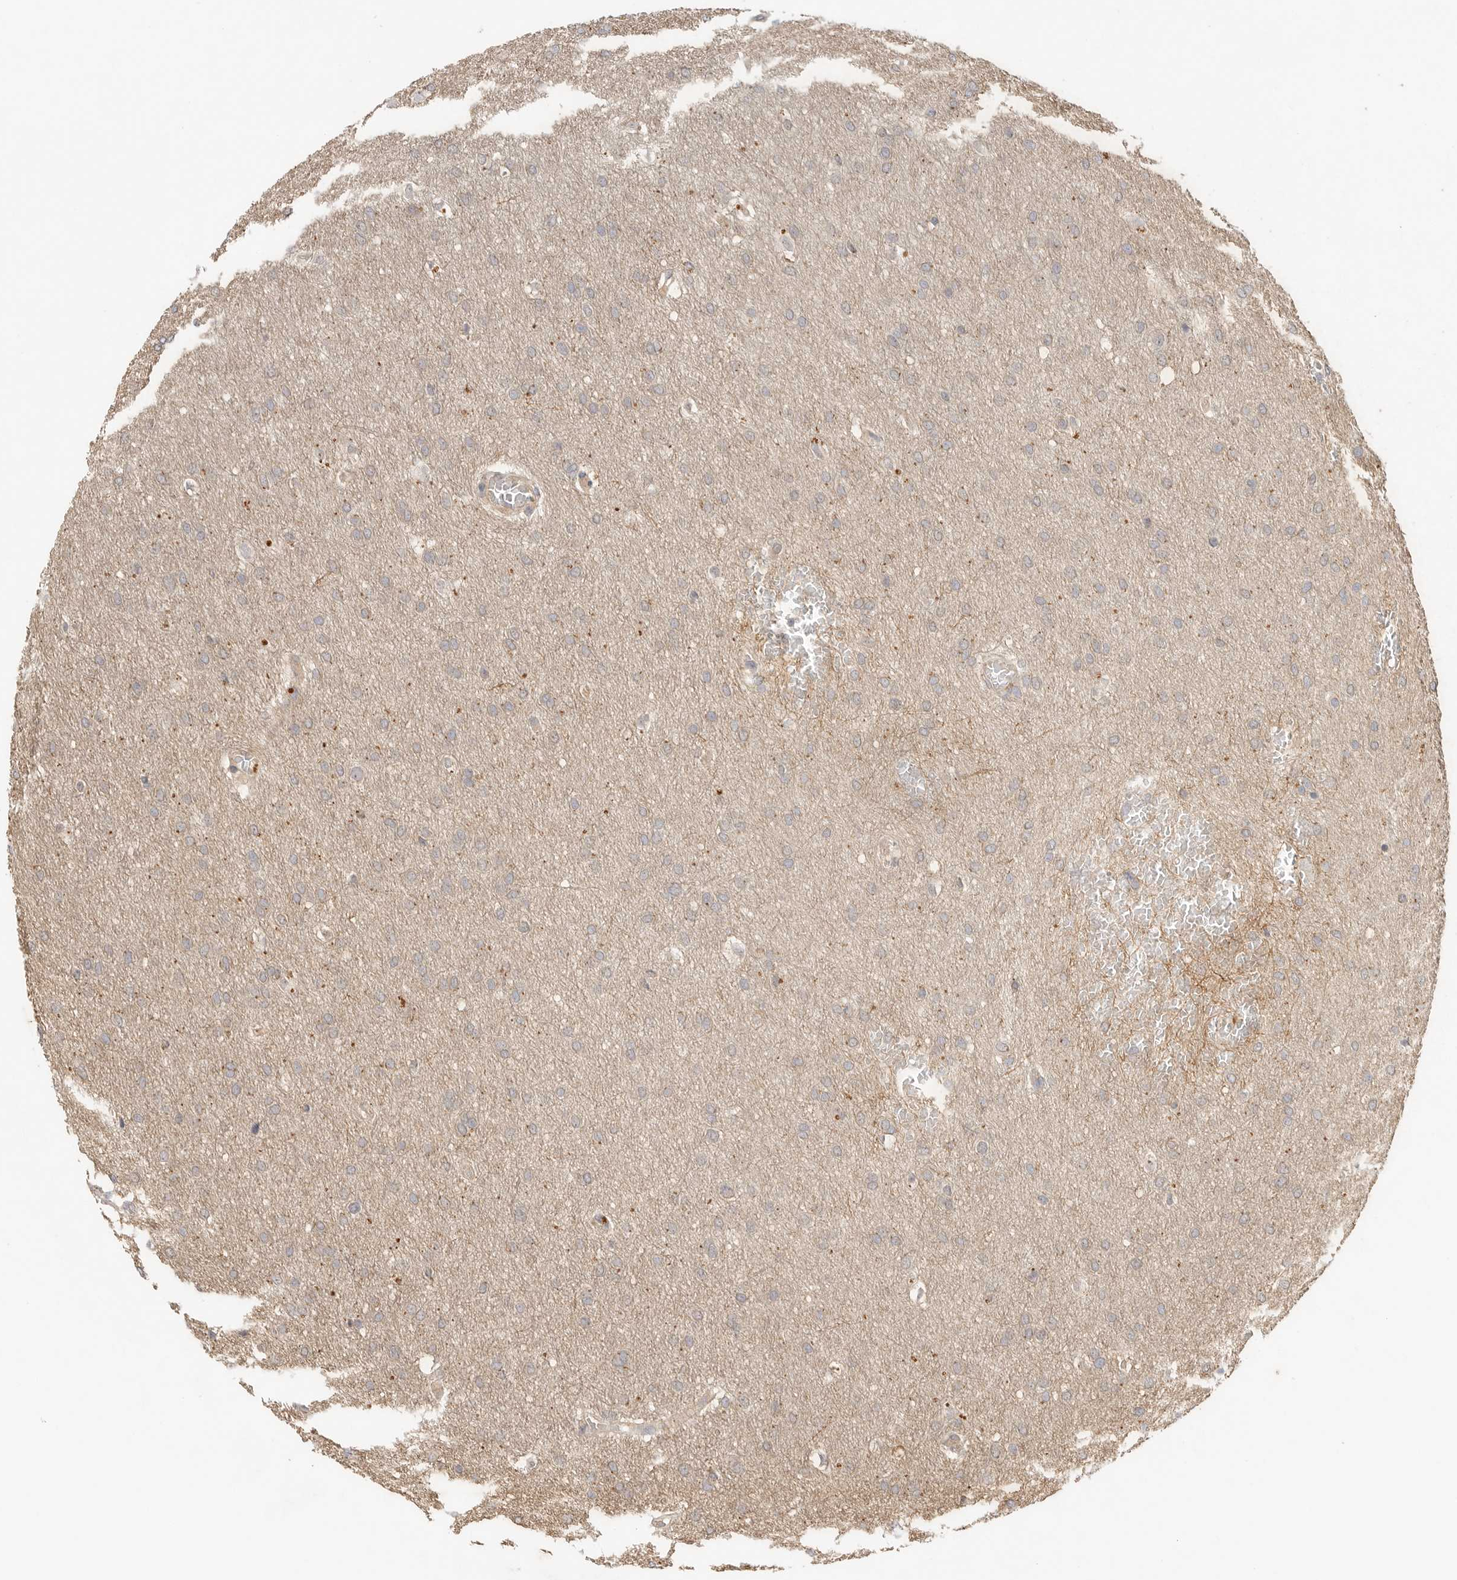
{"staining": {"intensity": "negative", "quantity": "none", "location": "none"}, "tissue": "glioma", "cell_type": "Tumor cells", "image_type": "cancer", "snomed": [{"axis": "morphology", "description": "Glioma, malignant, Low grade"}, {"axis": "topography", "description": "Brain"}], "caption": "High power microscopy image of an IHC micrograph of glioma, revealing no significant staining in tumor cells. (Stains: DAB (3,3'-diaminobenzidine) immunohistochemistry (IHC) with hematoxylin counter stain, Microscopy: brightfield microscopy at high magnification).", "gene": "HDAC6", "patient": {"sex": "female", "age": 37}}